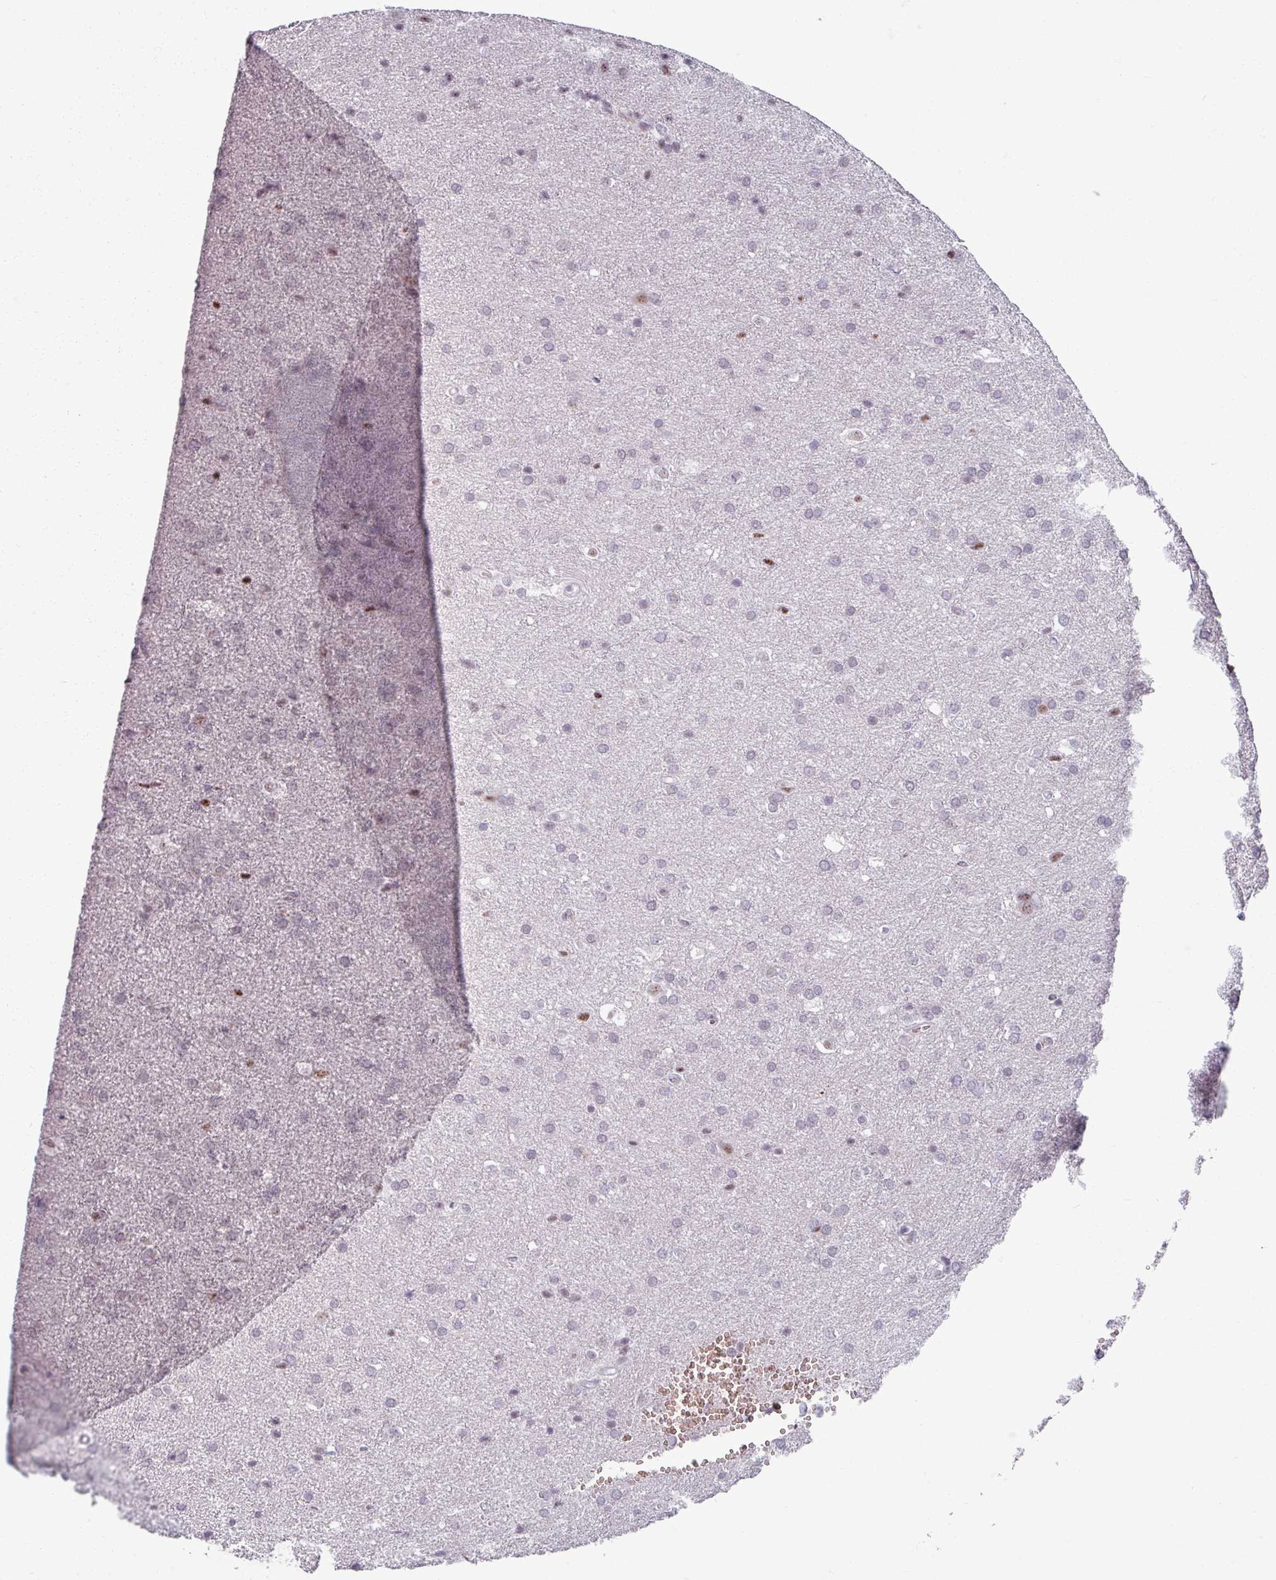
{"staining": {"intensity": "weak", "quantity": "<25%", "location": "nuclear"}, "tissue": "glioma", "cell_type": "Tumor cells", "image_type": "cancer", "snomed": [{"axis": "morphology", "description": "Glioma, malignant, Low grade"}, {"axis": "topography", "description": "Brain"}], "caption": "Immunohistochemical staining of human low-grade glioma (malignant) exhibits no significant expression in tumor cells.", "gene": "NCOR1", "patient": {"sex": "female", "age": 34}}